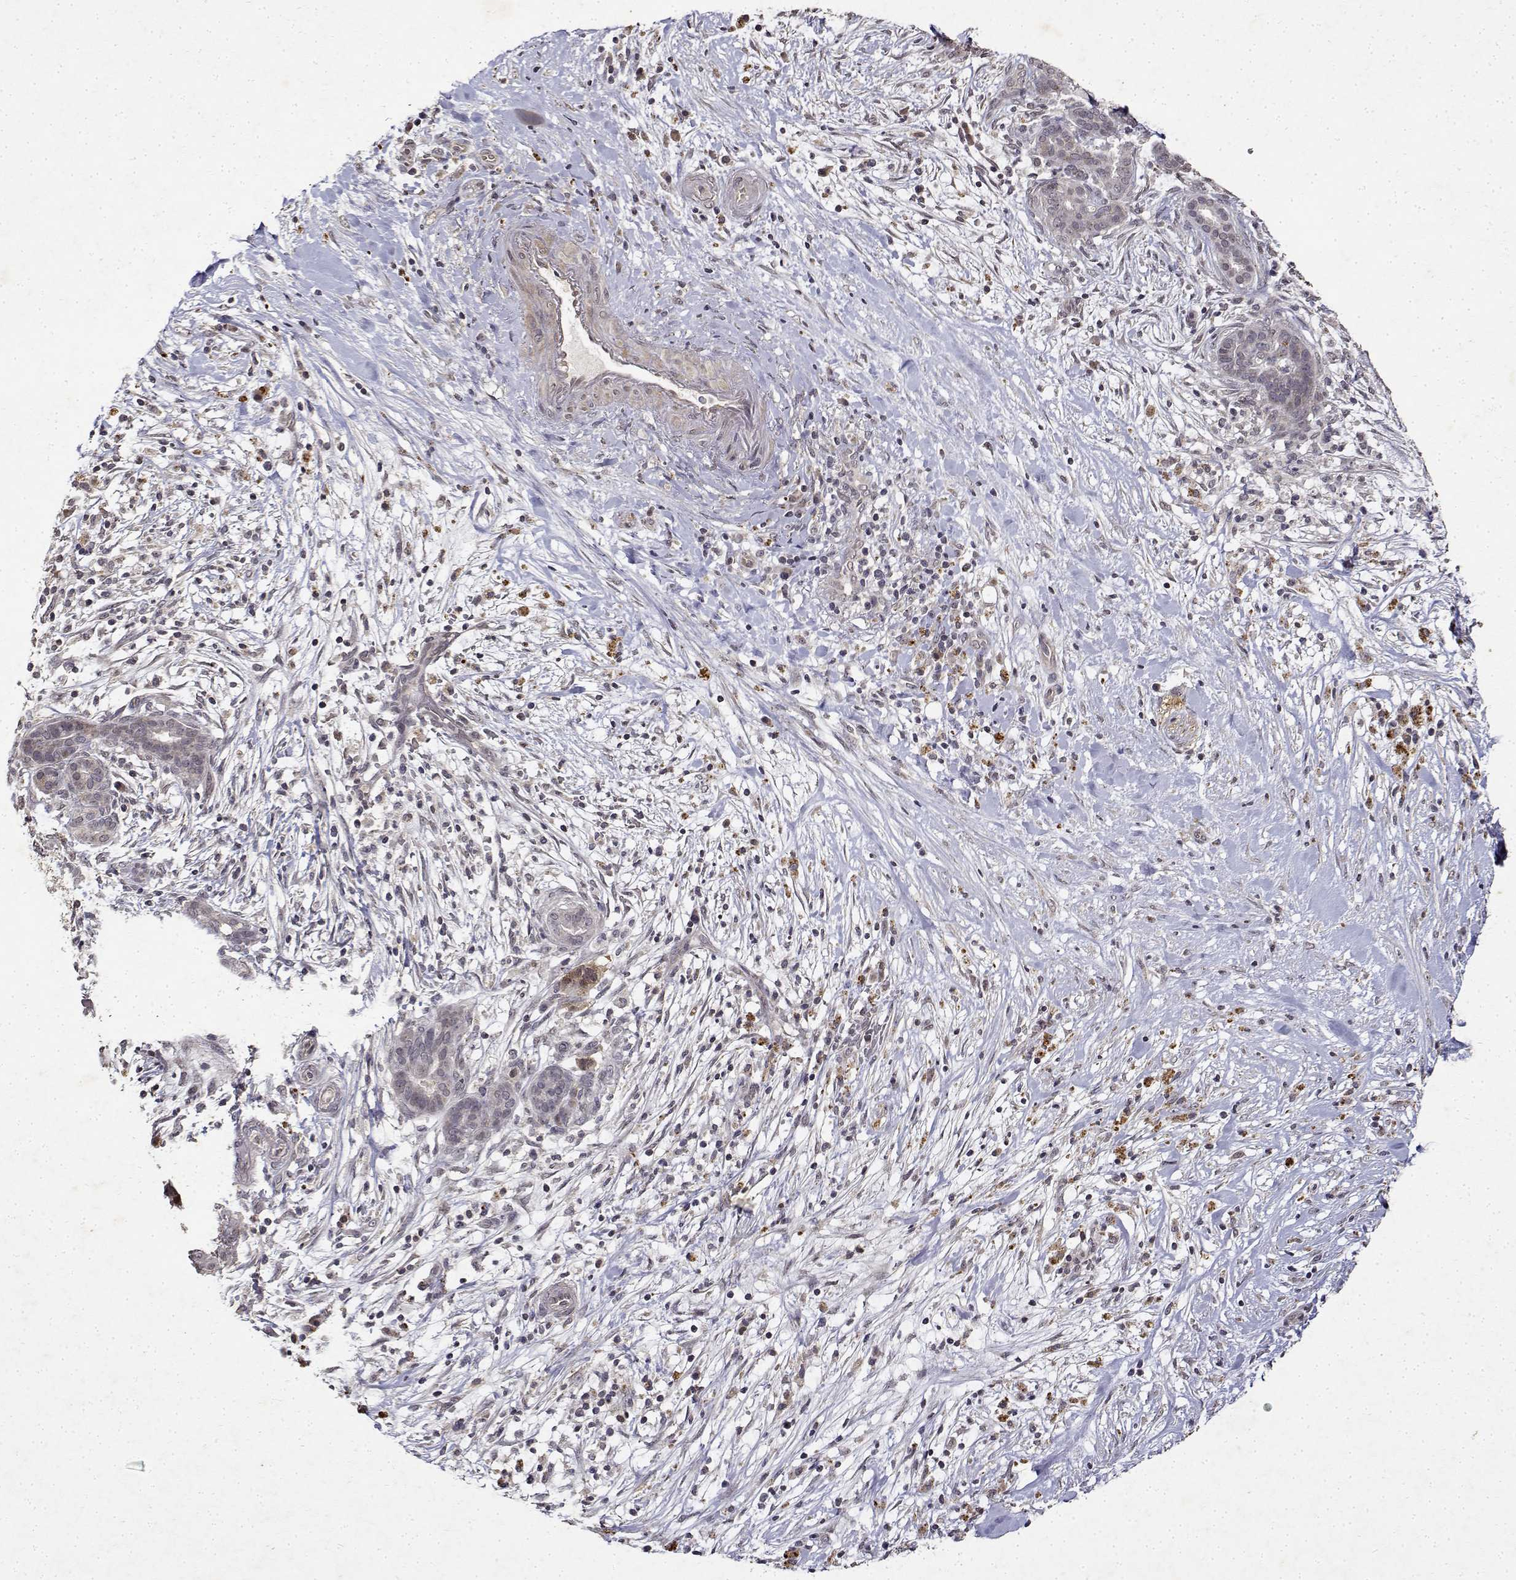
{"staining": {"intensity": "weak", "quantity": "25%-75%", "location": "cytoplasmic/membranous"}, "tissue": "pancreatic cancer", "cell_type": "Tumor cells", "image_type": "cancer", "snomed": [{"axis": "morphology", "description": "Adenocarcinoma, NOS"}, {"axis": "topography", "description": "Pancreas"}], "caption": "A histopathology image of human pancreatic cancer (adenocarcinoma) stained for a protein exhibits weak cytoplasmic/membranous brown staining in tumor cells. Nuclei are stained in blue.", "gene": "BDNF", "patient": {"sex": "male", "age": 44}}